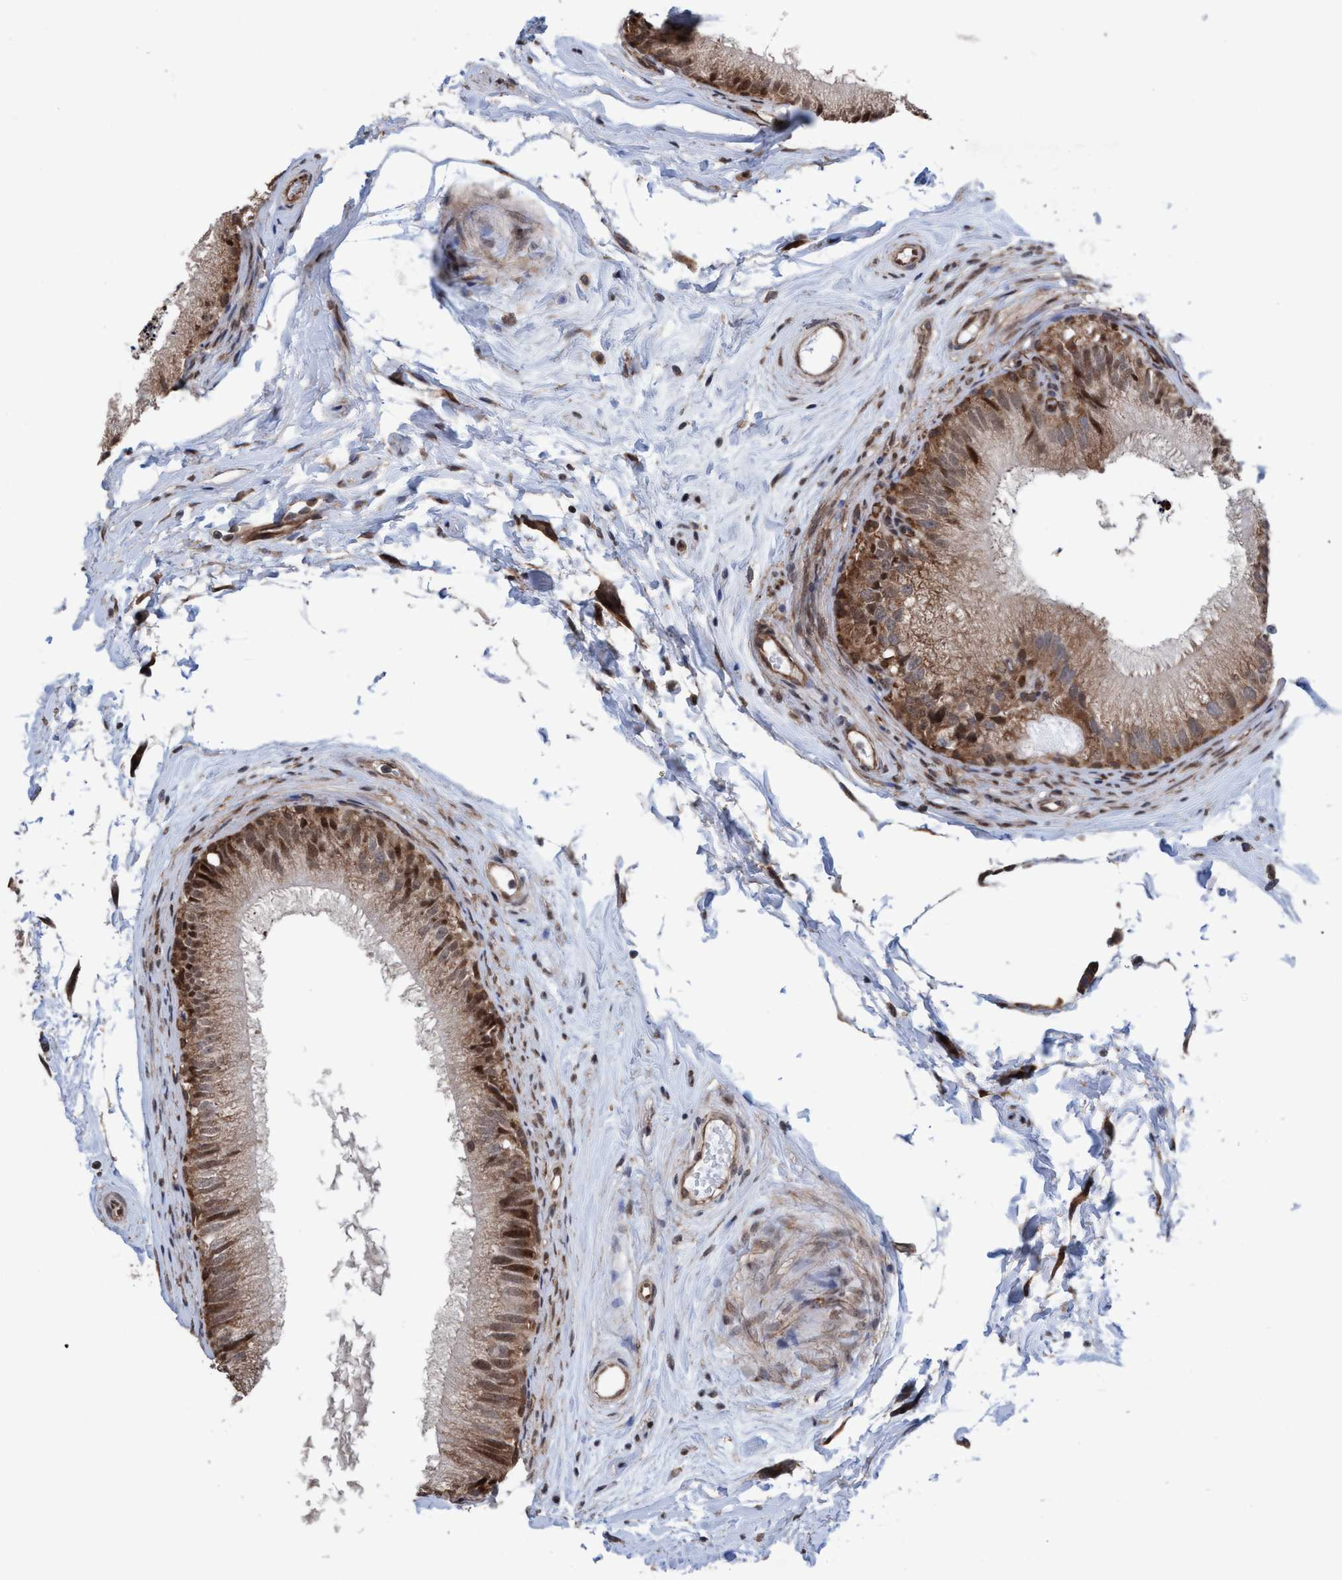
{"staining": {"intensity": "moderate", "quantity": ">75%", "location": "cytoplasmic/membranous,nuclear"}, "tissue": "epididymis", "cell_type": "Glandular cells", "image_type": "normal", "snomed": [{"axis": "morphology", "description": "Normal tissue, NOS"}, {"axis": "topography", "description": "Epididymis"}], "caption": "Immunohistochemical staining of benign human epididymis reveals medium levels of moderate cytoplasmic/membranous,nuclear staining in about >75% of glandular cells.", "gene": "METAP2", "patient": {"sex": "male", "age": 56}}